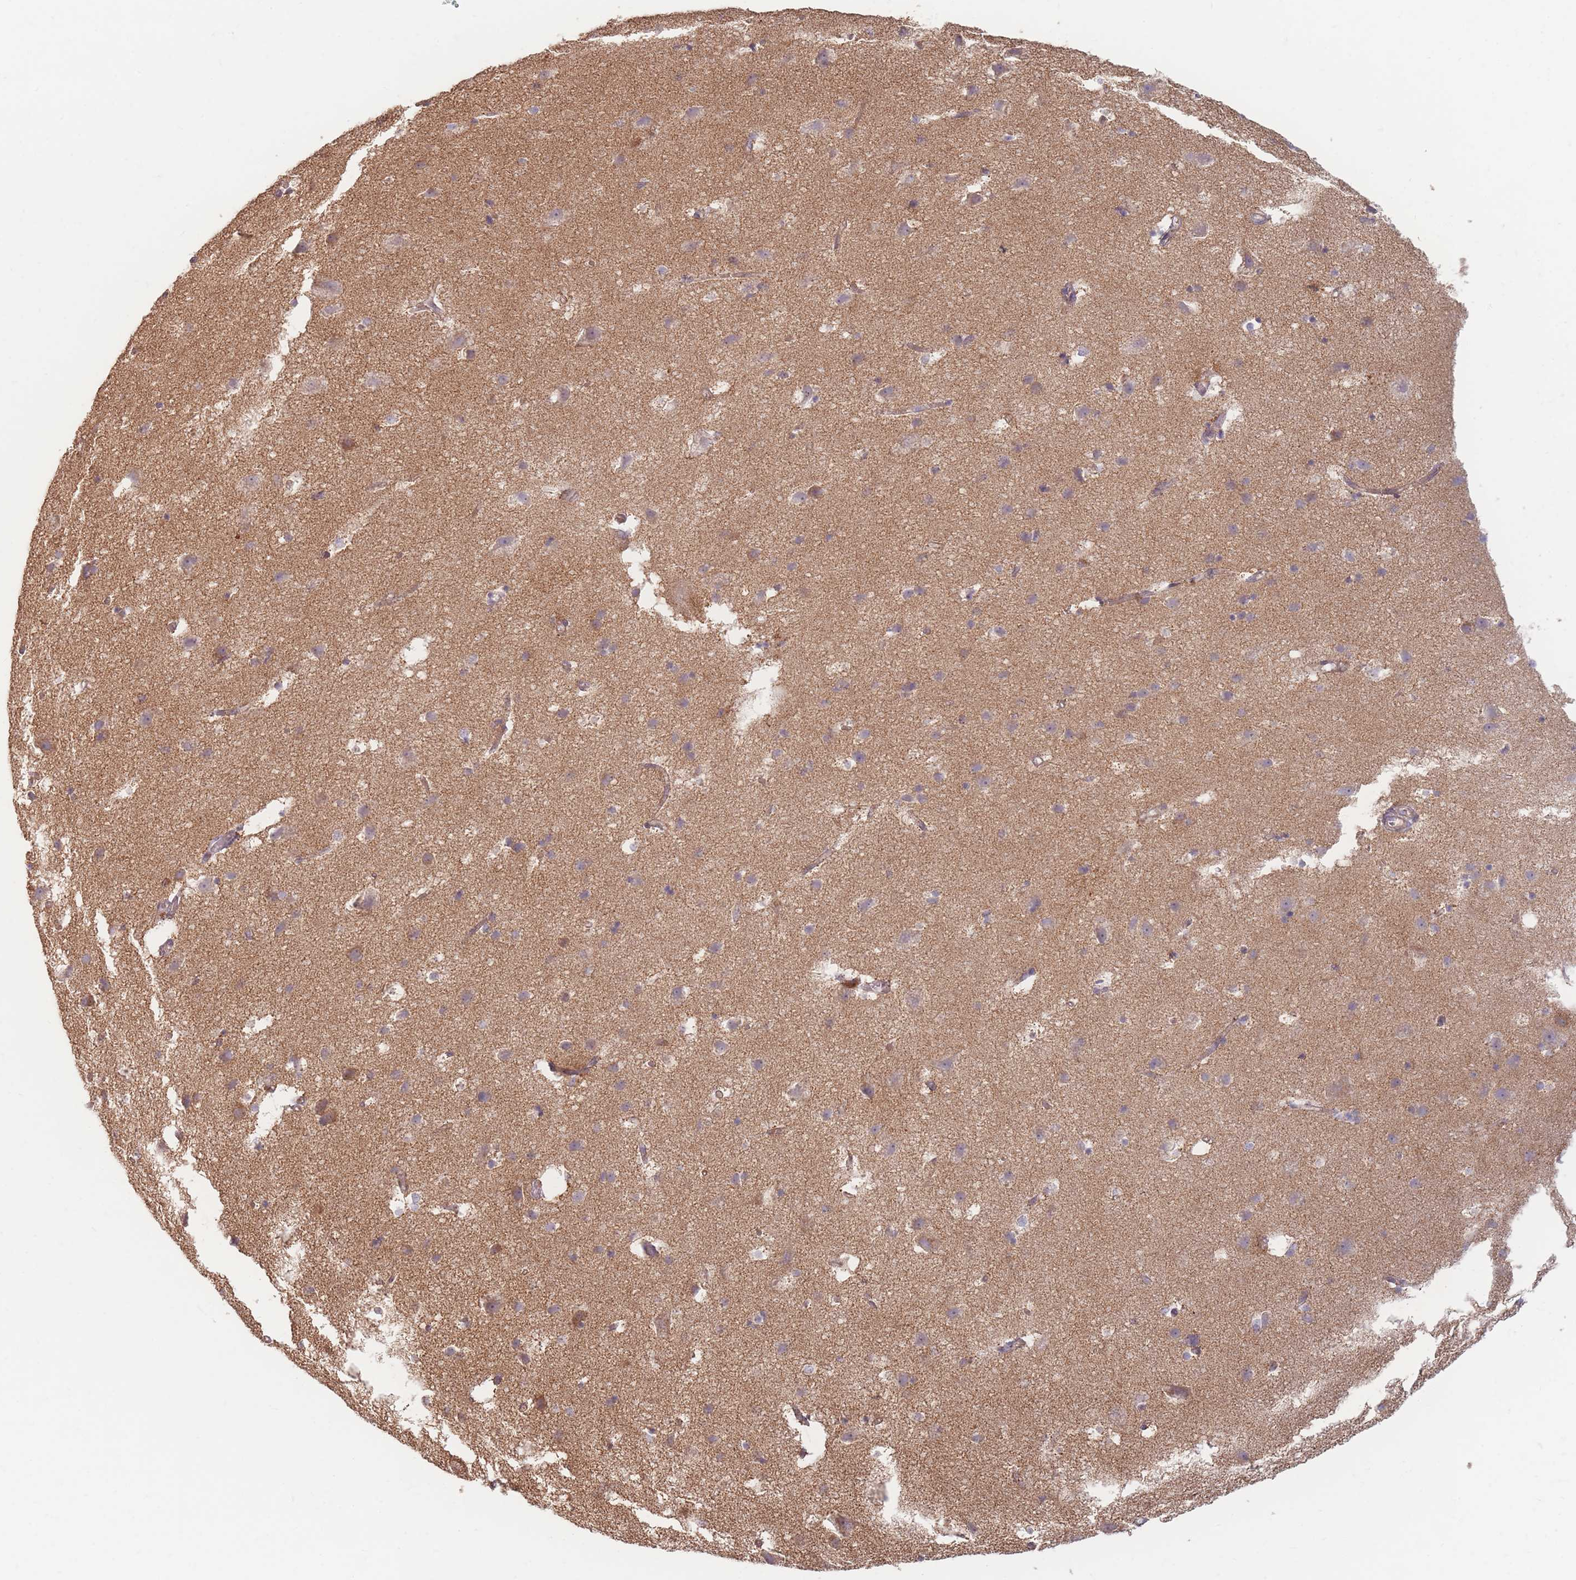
{"staining": {"intensity": "moderate", "quantity": "25%-75%", "location": "cytoplasmic/membranous"}, "tissue": "cerebral cortex", "cell_type": "Endothelial cells", "image_type": "normal", "snomed": [{"axis": "morphology", "description": "Normal tissue, NOS"}, {"axis": "topography", "description": "Cerebral cortex"}], "caption": "Immunohistochemical staining of unremarkable cerebral cortex demonstrates 25%-75% levels of moderate cytoplasmic/membranous protein positivity in about 25%-75% of endothelial cells.", "gene": "ESRP2", "patient": {"sex": "male", "age": 54}}